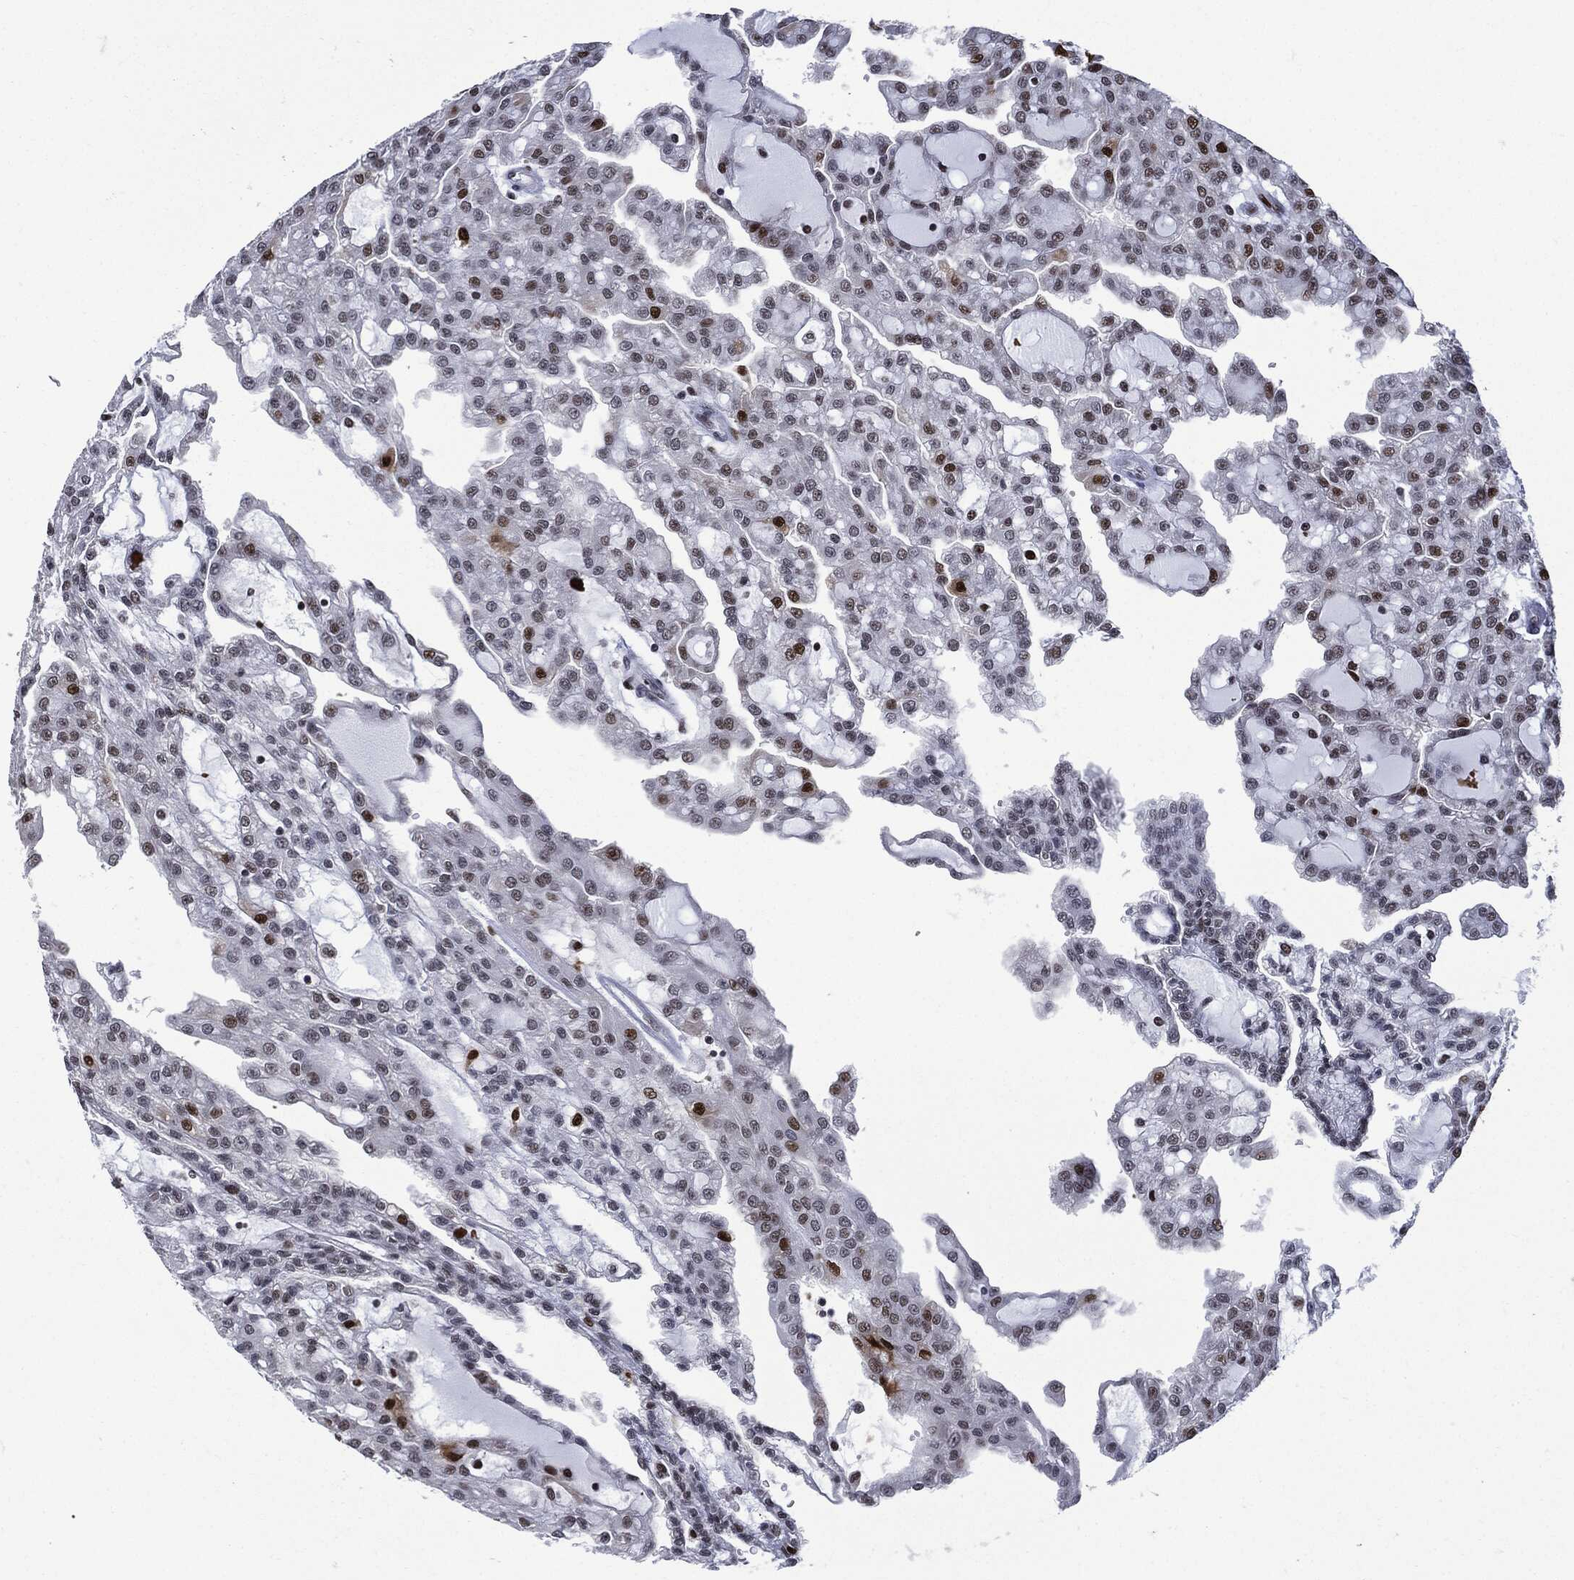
{"staining": {"intensity": "strong", "quantity": "<25%", "location": "nuclear"}, "tissue": "renal cancer", "cell_type": "Tumor cells", "image_type": "cancer", "snomed": [{"axis": "morphology", "description": "Adenocarcinoma, NOS"}, {"axis": "topography", "description": "Kidney"}], "caption": "Renal adenocarcinoma stained with immunohistochemistry (IHC) reveals strong nuclear expression in about <25% of tumor cells.", "gene": "PCNA", "patient": {"sex": "male", "age": 63}}